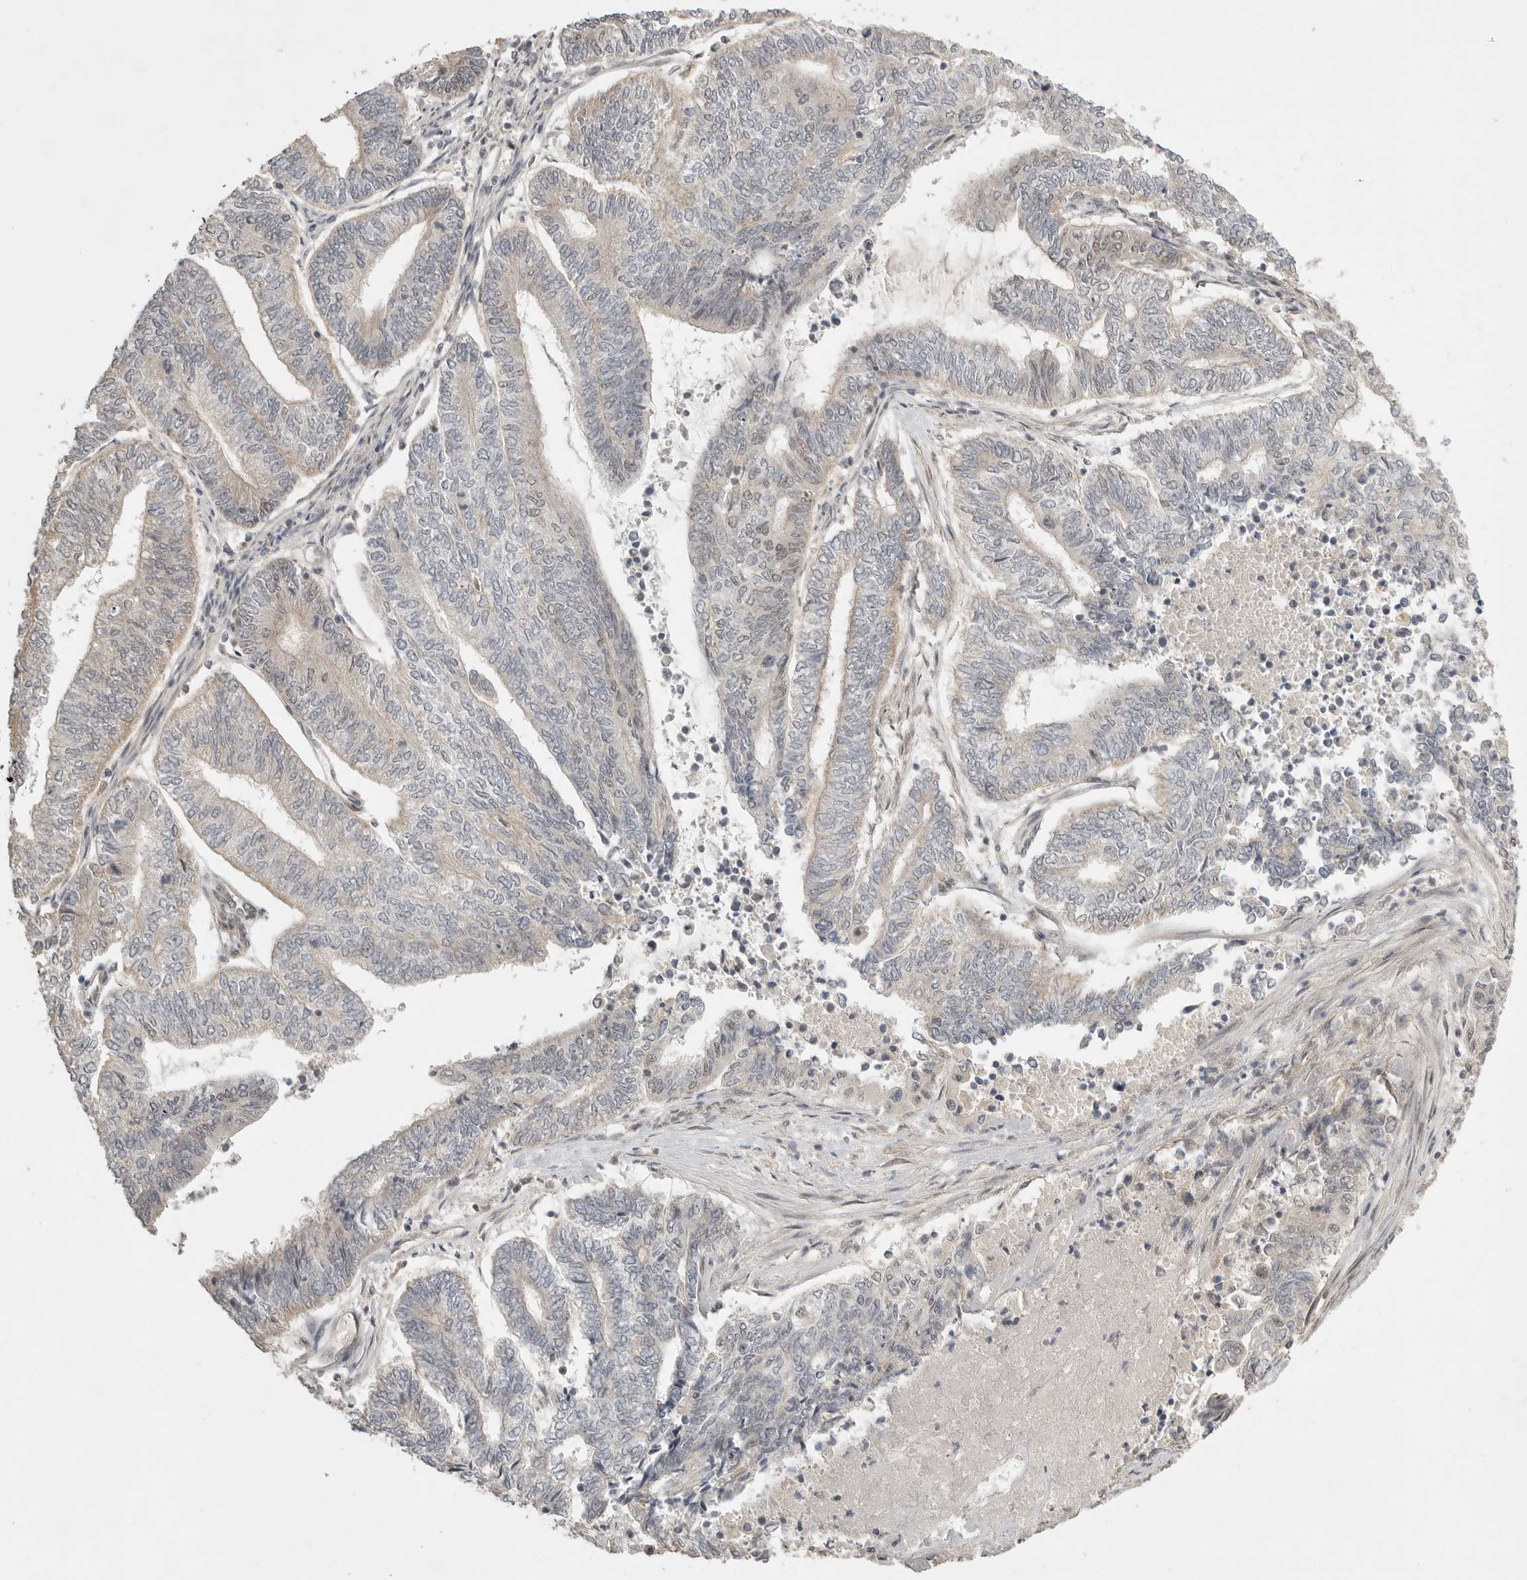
{"staining": {"intensity": "weak", "quantity": "<25%", "location": "nuclear"}, "tissue": "endometrial cancer", "cell_type": "Tumor cells", "image_type": "cancer", "snomed": [{"axis": "morphology", "description": "Adenocarcinoma, NOS"}, {"axis": "topography", "description": "Uterus"}, {"axis": "topography", "description": "Endometrium"}], "caption": "Tumor cells are negative for protein expression in human endometrial cancer (adenocarcinoma). (Stains: DAB (3,3'-diaminobenzidine) IHC with hematoxylin counter stain, Microscopy: brightfield microscopy at high magnification).", "gene": "POMP", "patient": {"sex": "female", "age": 70}}